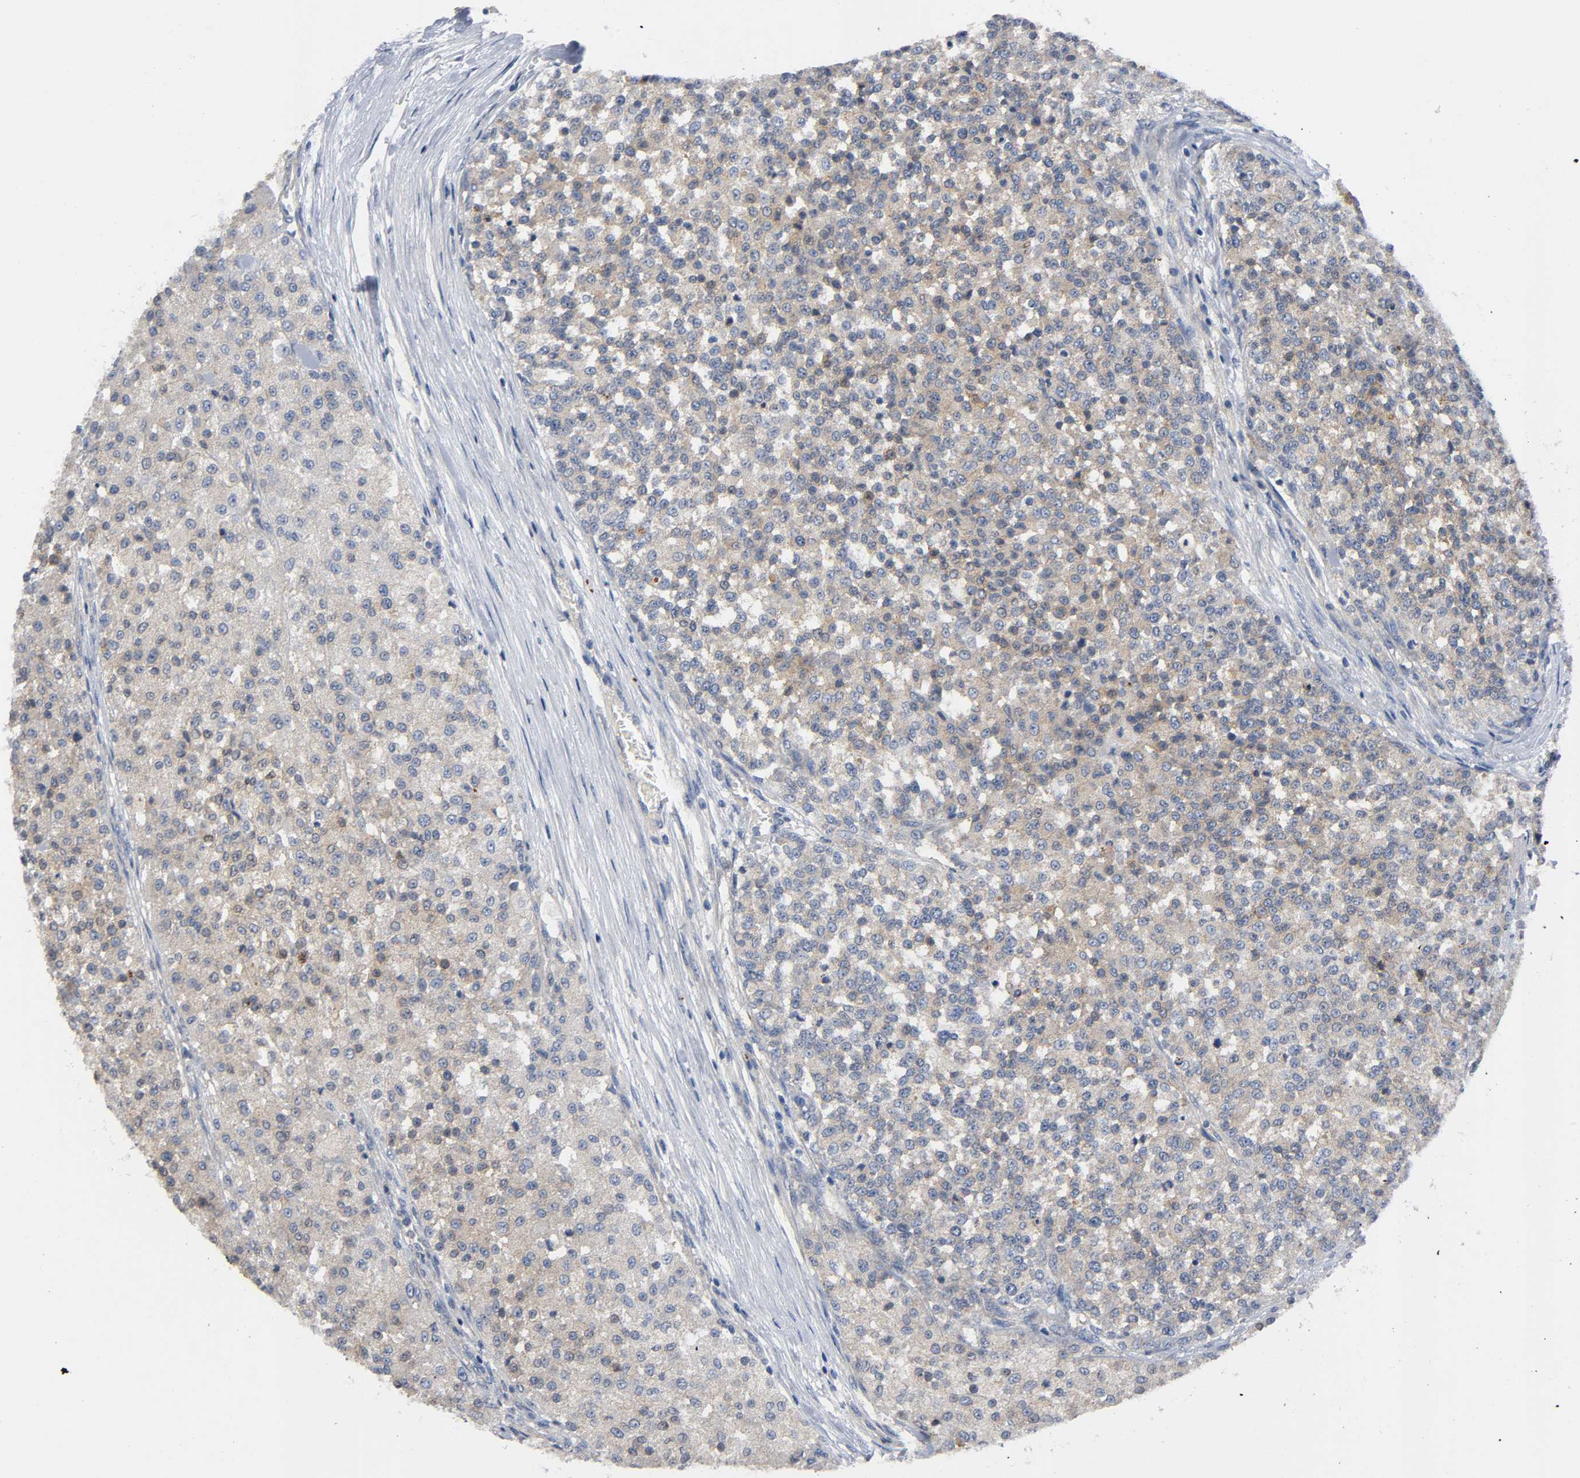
{"staining": {"intensity": "weak", "quantity": ">75%", "location": "cytoplasmic/membranous"}, "tissue": "testis cancer", "cell_type": "Tumor cells", "image_type": "cancer", "snomed": [{"axis": "morphology", "description": "Seminoma, NOS"}, {"axis": "topography", "description": "Testis"}], "caption": "The micrograph shows staining of testis seminoma, revealing weak cytoplasmic/membranous protein expression (brown color) within tumor cells.", "gene": "HDAC6", "patient": {"sex": "male", "age": 59}}